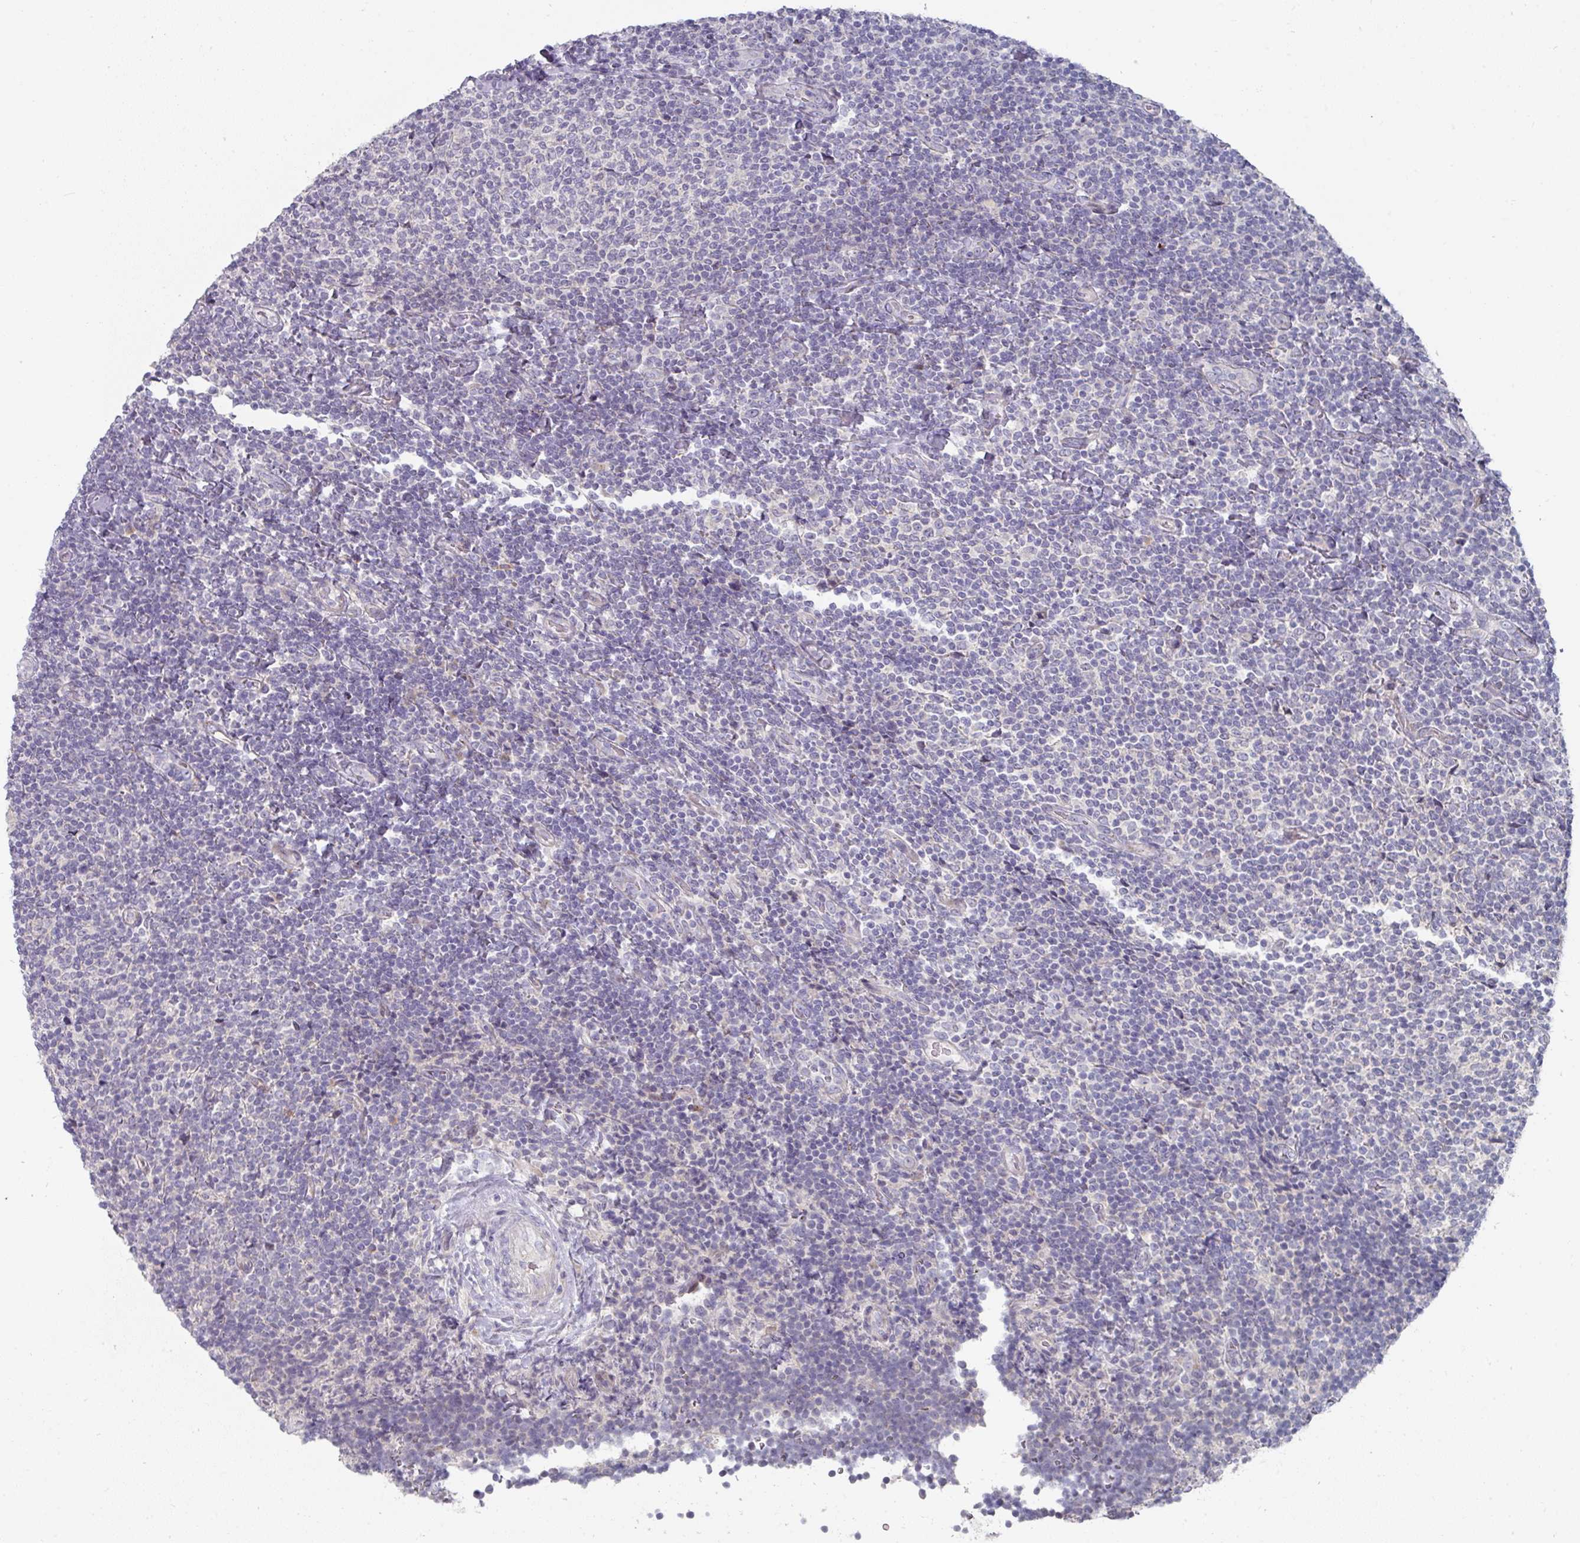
{"staining": {"intensity": "negative", "quantity": "none", "location": "none"}, "tissue": "lymphoma", "cell_type": "Tumor cells", "image_type": "cancer", "snomed": [{"axis": "morphology", "description": "Malignant lymphoma, non-Hodgkin's type, Low grade"}, {"axis": "topography", "description": "Lymph node"}], "caption": "Immunohistochemistry of human lymphoma exhibits no expression in tumor cells.", "gene": "NT5C1A", "patient": {"sex": "male", "age": 52}}